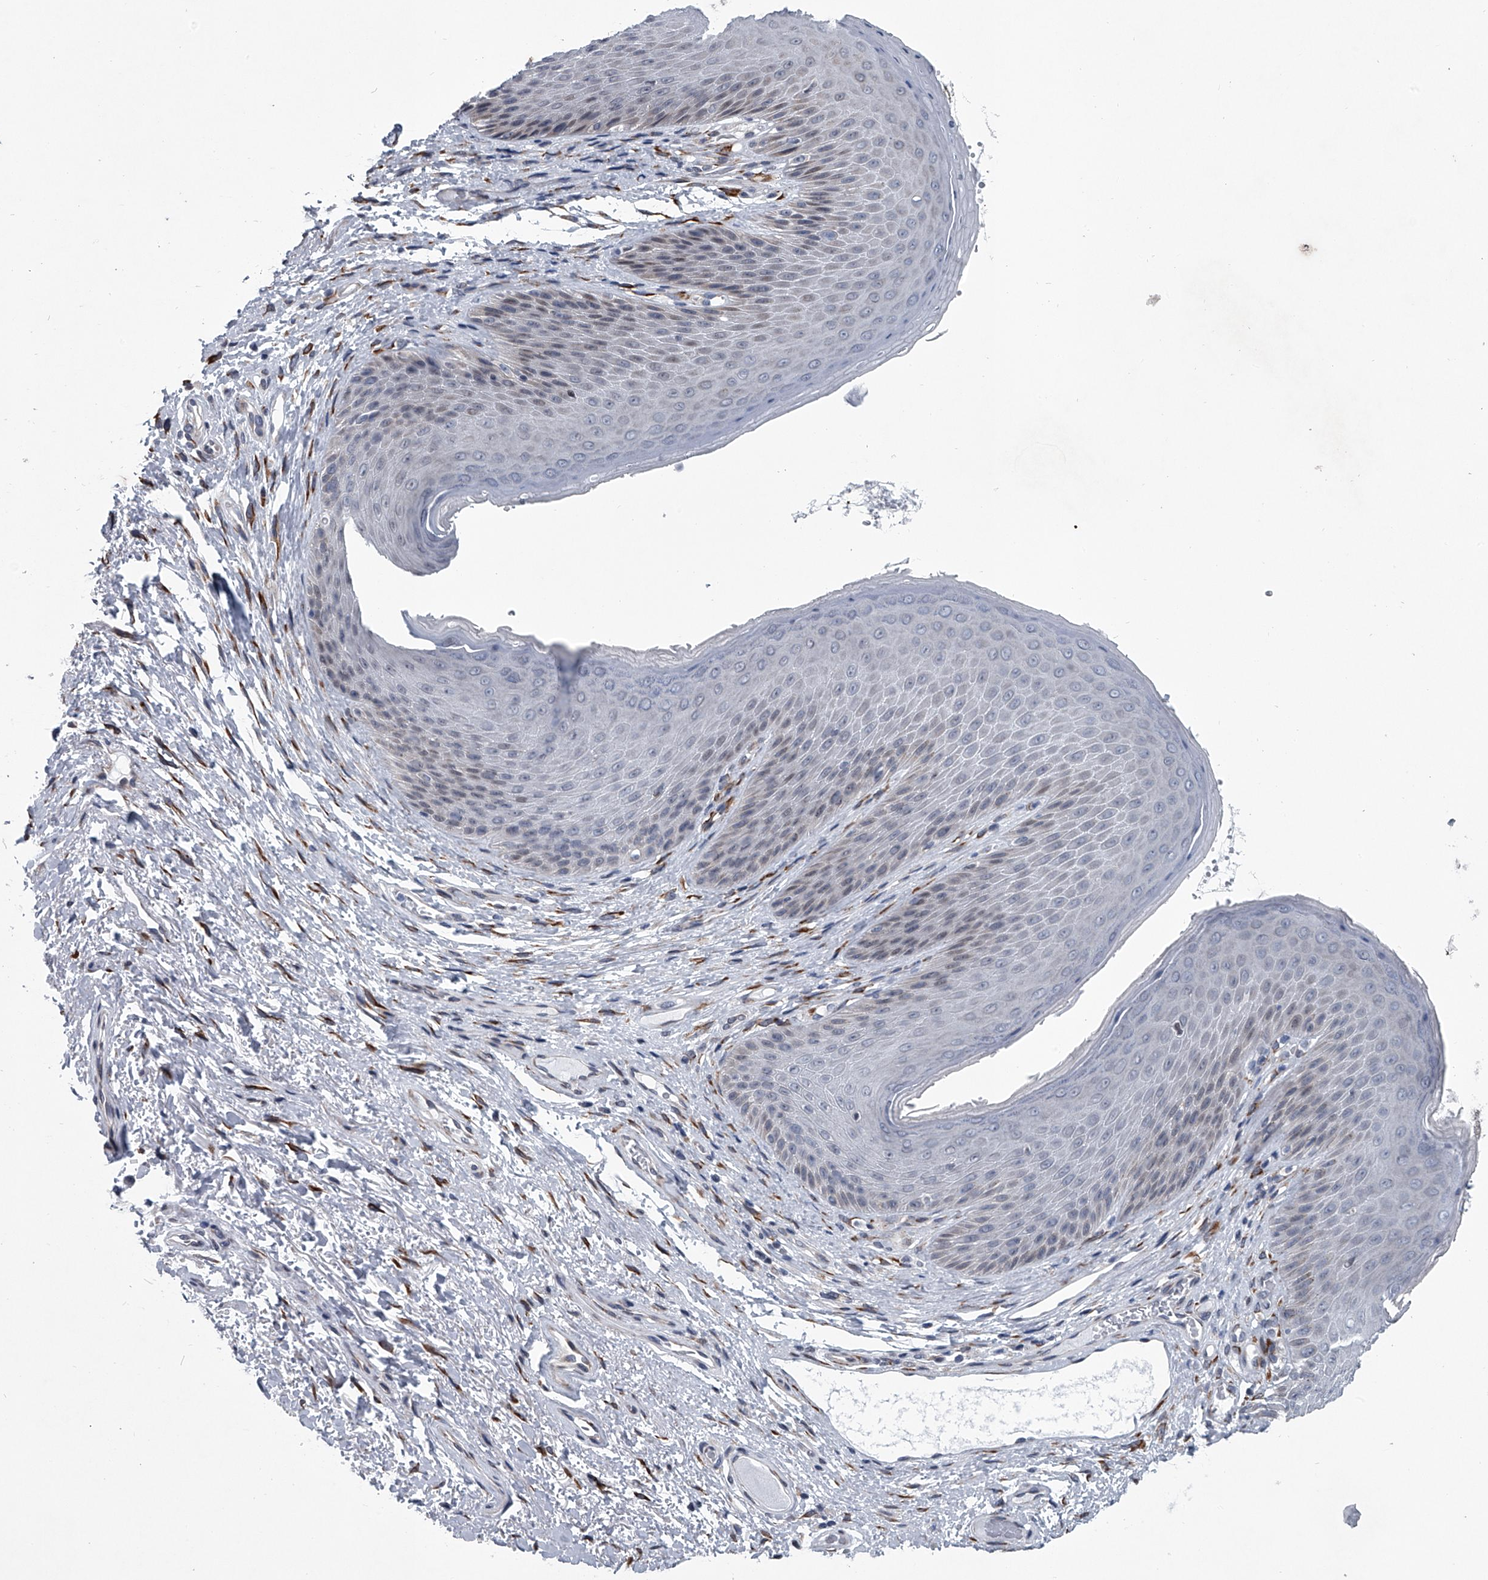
{"staining": {"intensity": "negative", "quantity": "none", "location": "none"}, "tissue": "skin", "cell_type": "Epidermal cells", "image_type": "normal", "snomed": [{"axis": "morphology", "description": "Normal tissue, NOS"}, {"axis": "topography", "description": "Anal"}], "caption": "DAB immunohistochemical staining of normal human skin displays no significant expression in epidermal cells. (Stains: DAB (3,3'-diaminobenzidine) immunohistochemistry with hematoxylin counter stain, Microscopy: brightfield microscopy at high magnification).", "gene": "PPP2R5D", "patient": {"sex": "male", "age": 74}}